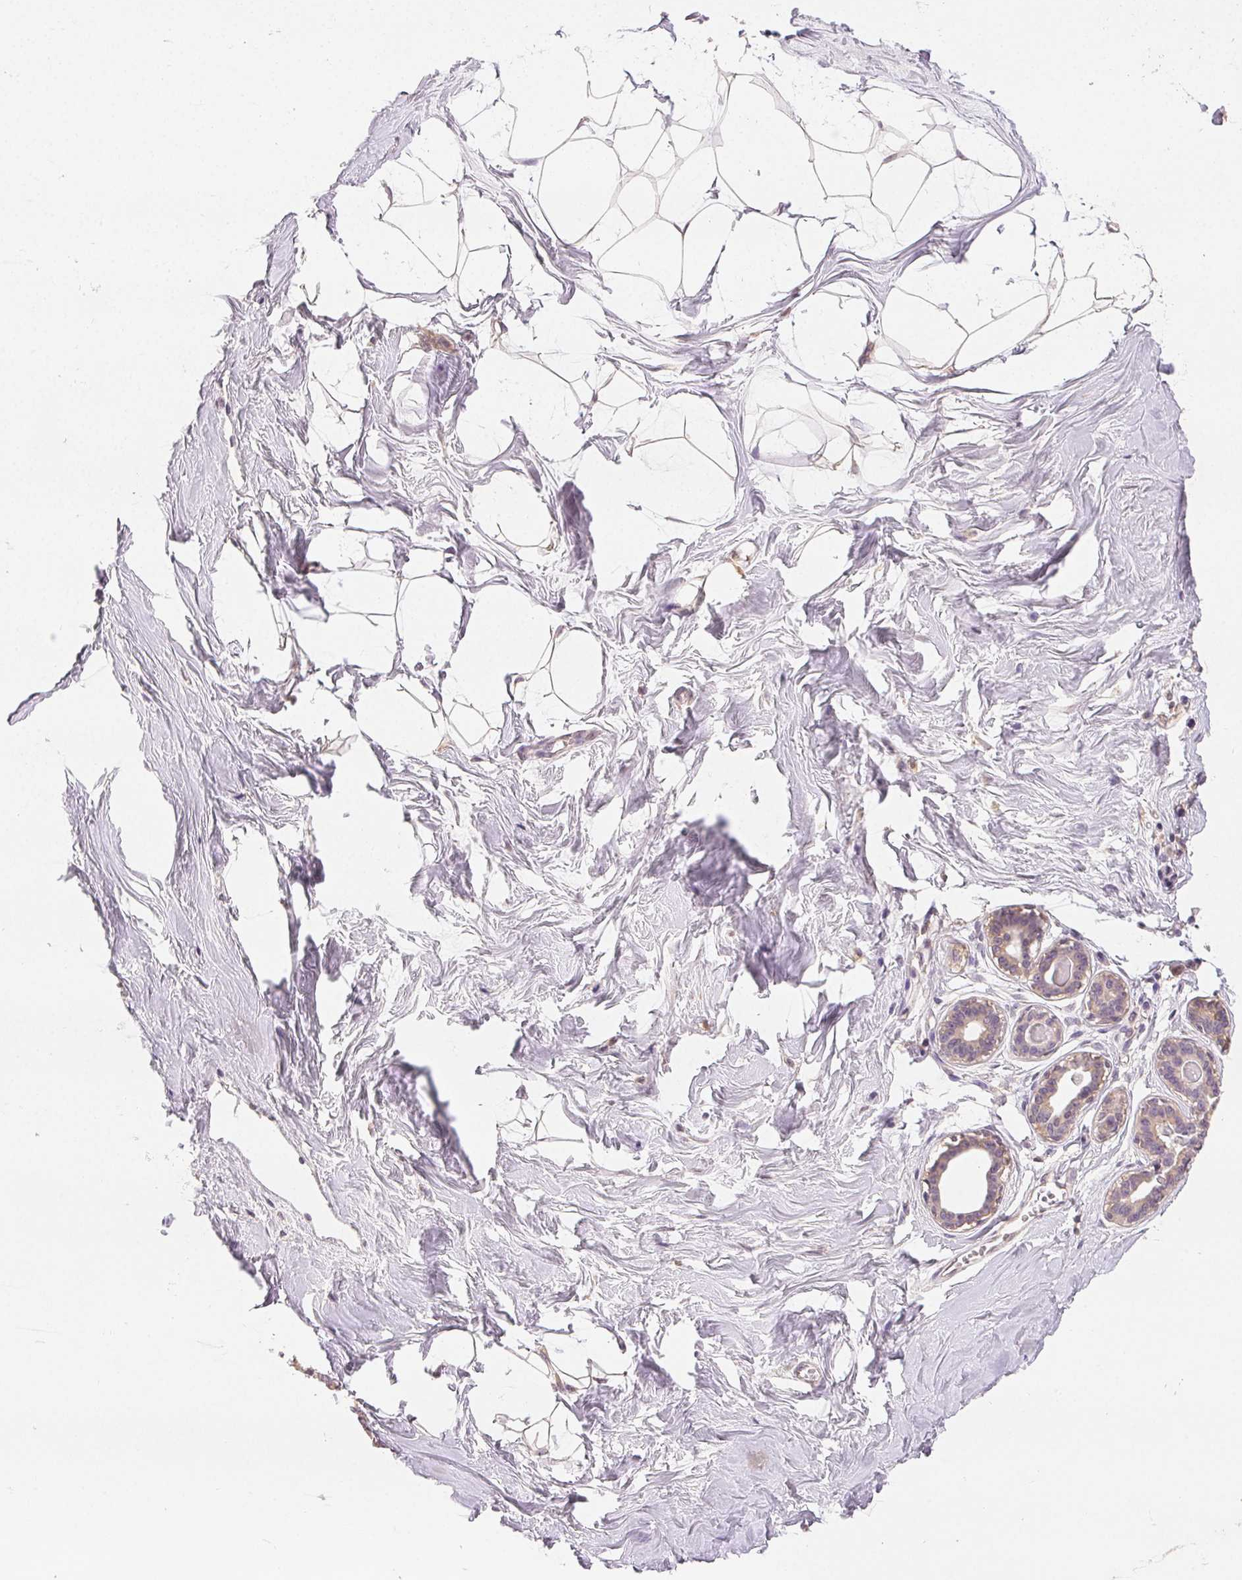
{"staining": {"intensity": "weak", "quantity": "25%-75%", "location": "cytoplasmic/membranous"}, "tissue": "breast", "cell_type": "Adipocytes", "image_type": "normal", "snomed": [{"axis": "morphology", "description": "Normal tissue, NOS"}, {"axis": "topography", "description": "Breast"}], "caption": "High-magnification brightfield microscopy of benign breast stained with DAB (3,3'-diaminobenzidine) (brown) and counterstained with hematoxylin (blue). adipocytes exhibit weak cytoplasmic/membranous positivity is appreciated in about25%-75% of cells. (DAB (3,3'-diaminobenzidine) IHC, brown staining for protein, blue staining for nuclei).", "gene": "SEZ6L2", "patient": {"sex": "female", "age": 45}}